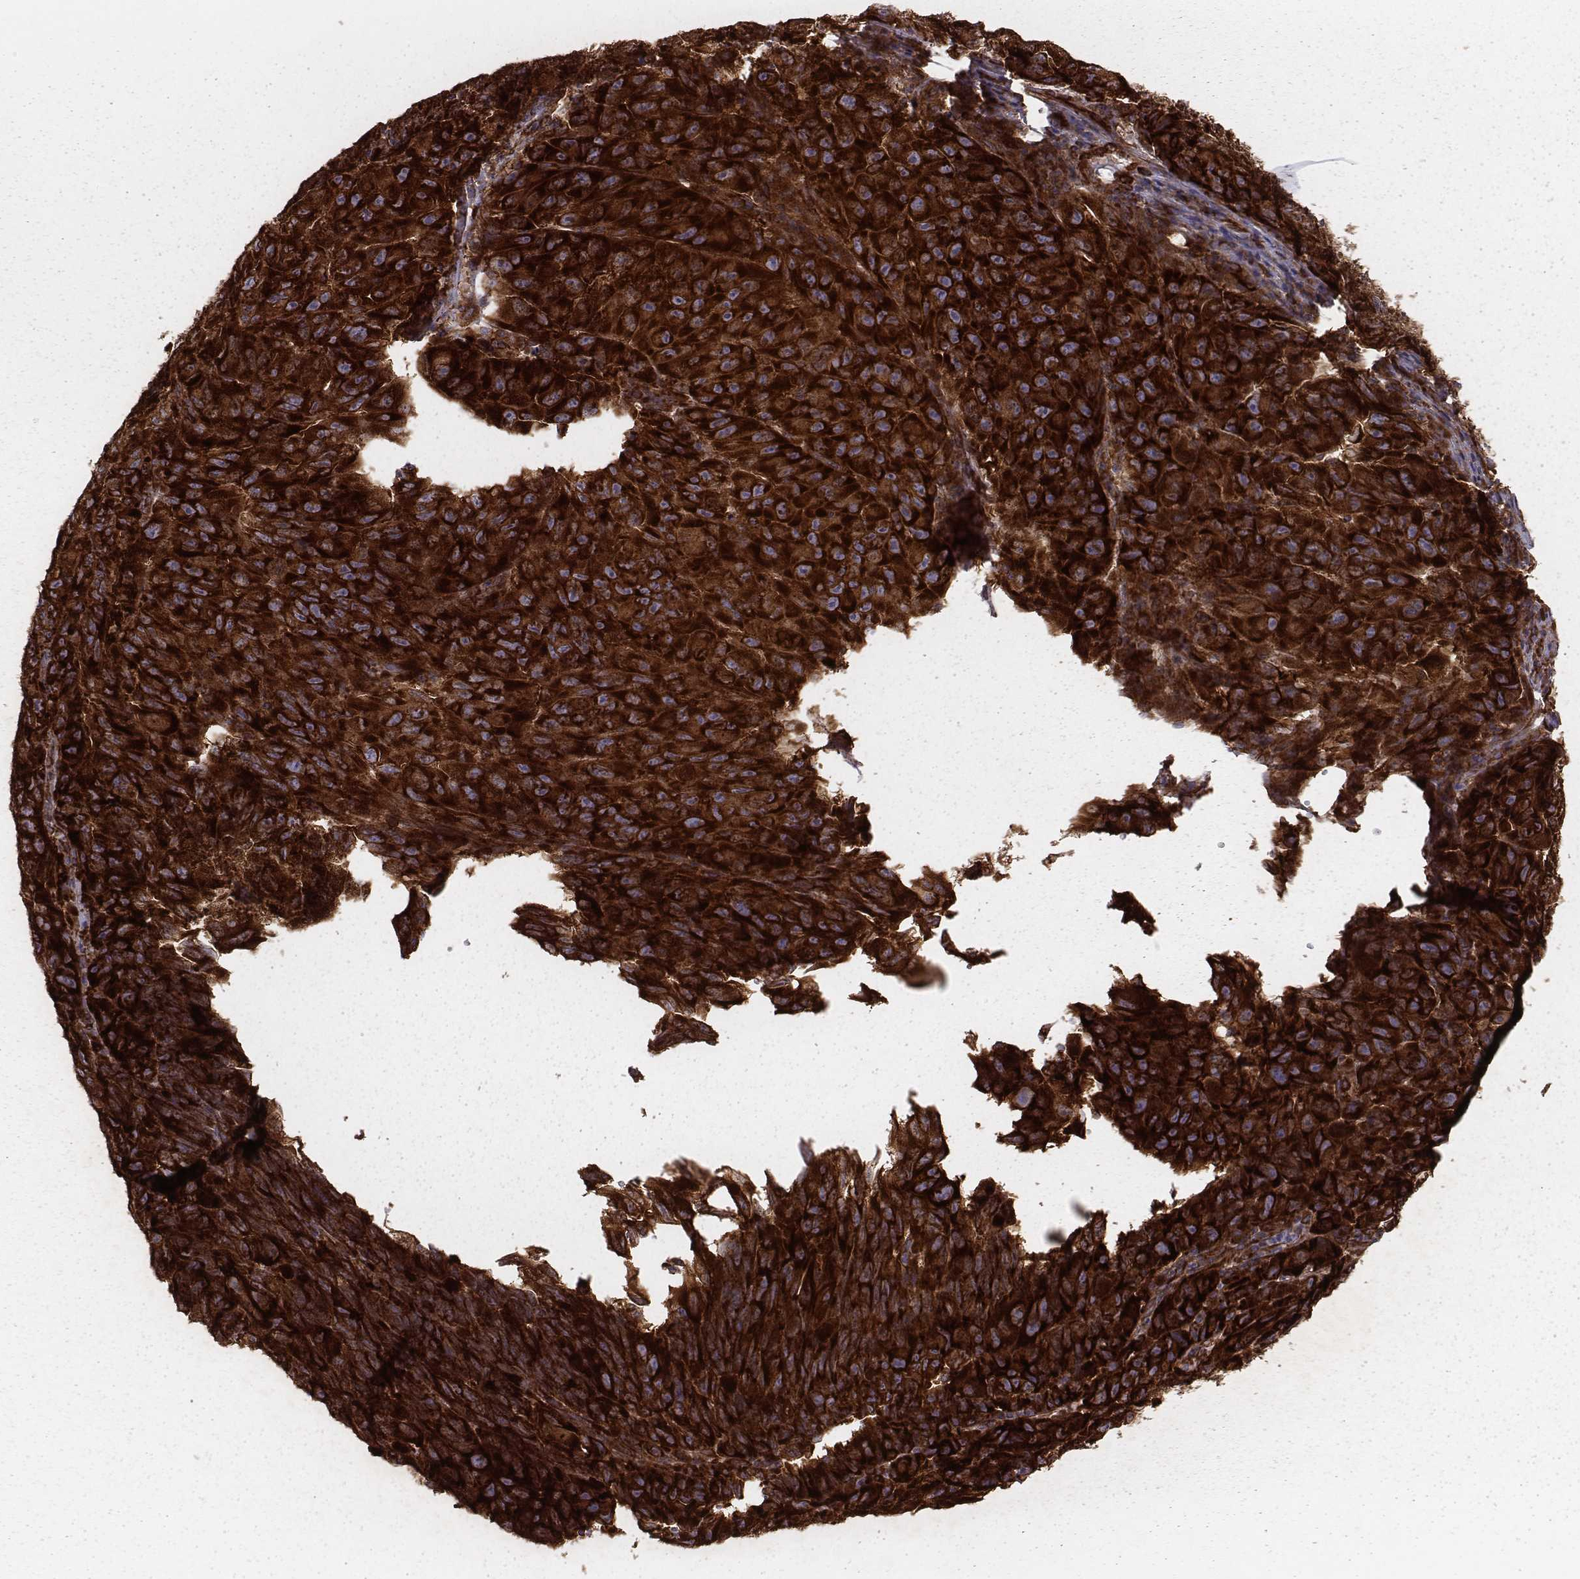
{"staining": {"intensity": "strong", "quantity": ">75%", "location": "cytoplasmic/membranous"}, "tissue": "melanoma", "cell_type": "Tumor cells", "image_type": "cancer", "snomed": [{"axis": "morphology", "description": "Malignant melanoma, NOS"}, {"axis": "topography", "description": "Vulva, labia, clitoris and Bartholin´s gland, NO"}], "caption": "High-magnification brightfield microscopy of melanoma stained with DAB (3,3'-diaminobenzidine) (brown) and counterstained with hematoxylin (blue). tumor cells exhibit strong cytoplasmic/membranous expression is seen in about>75% of cells.", "gene": "TXLNA", "patient": {"sex": "female", "age": 75}}